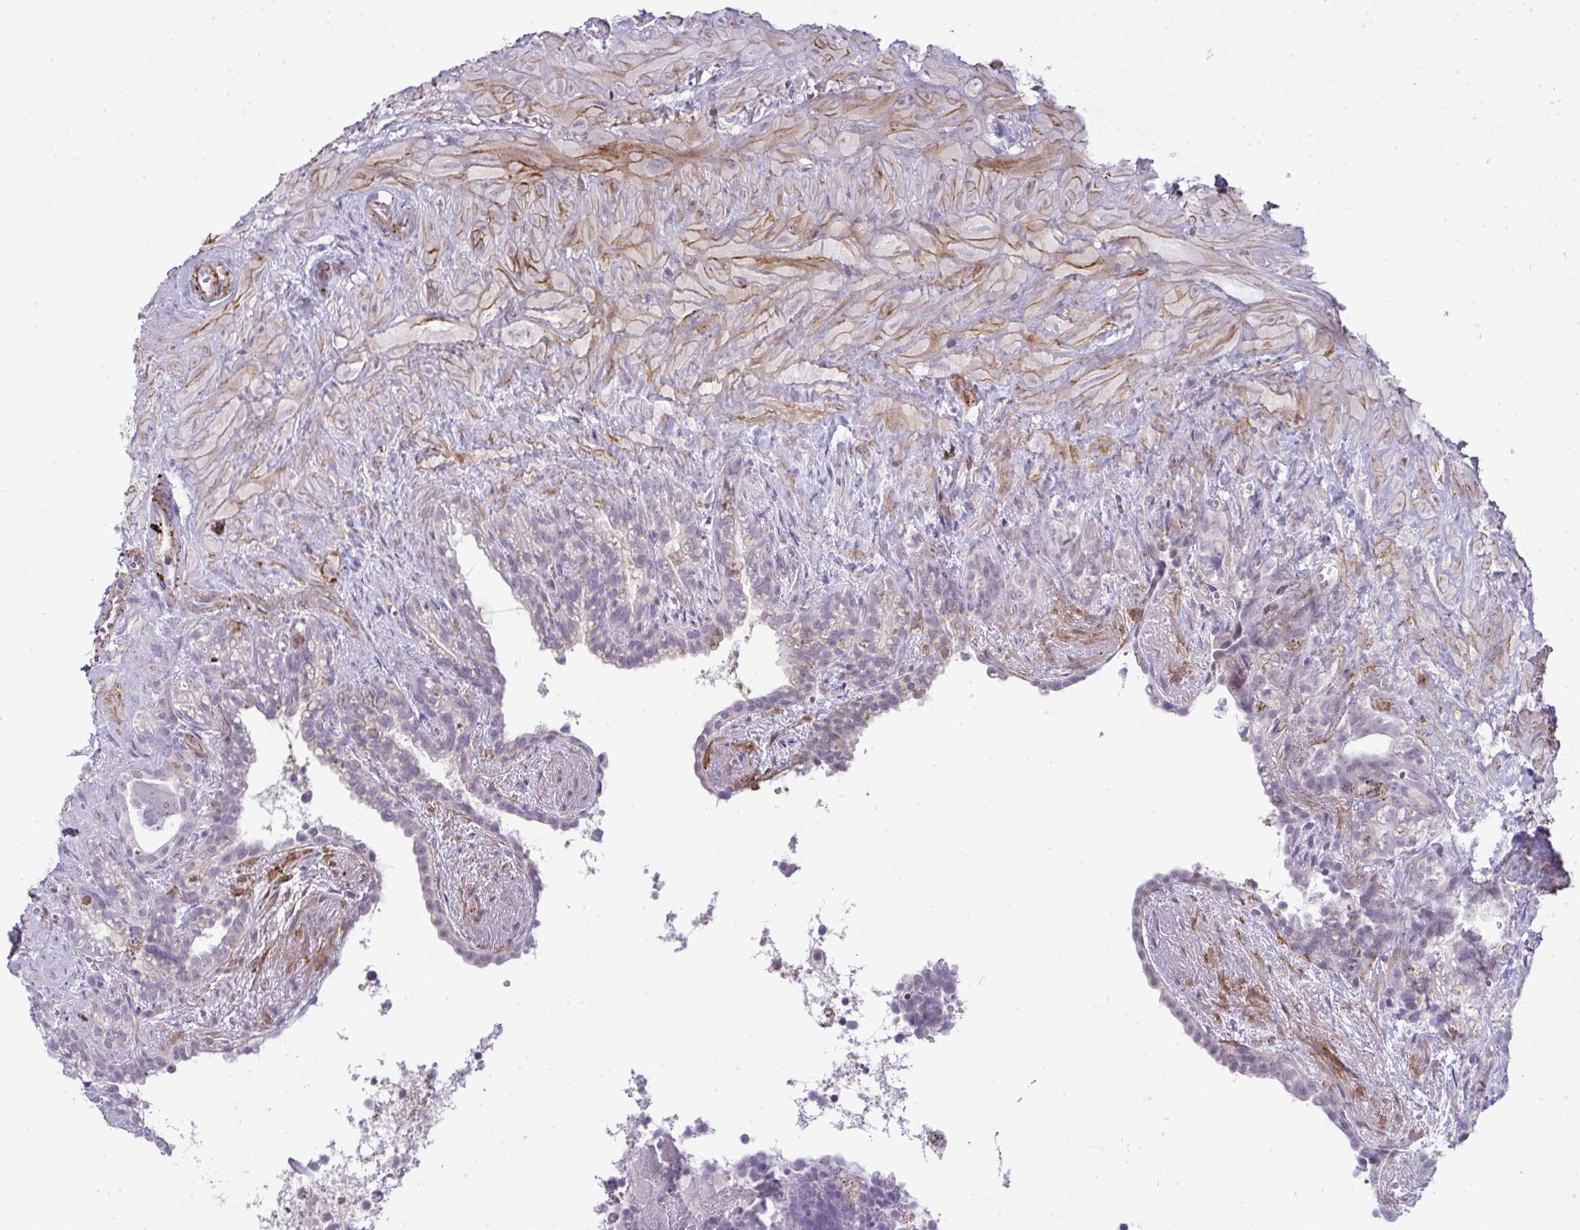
{"staining": {"intensity": "negative", "quantity": "none", "location": "none"}, "tissue": "seminal vesicle", "cell_type": "Glandular cells", "image_type": "normal", "snomed": [{"axis": "morphology", "description": "Normal tissue, NOS"}, {"axis": "topography", "description": "Seminal veicle"}], "caption": "IHC of unremarkable seminal vesicle displays no staining in glandular cells.", "gene": "UBE2S", "patient": {"sex": "male", "age": 76}}